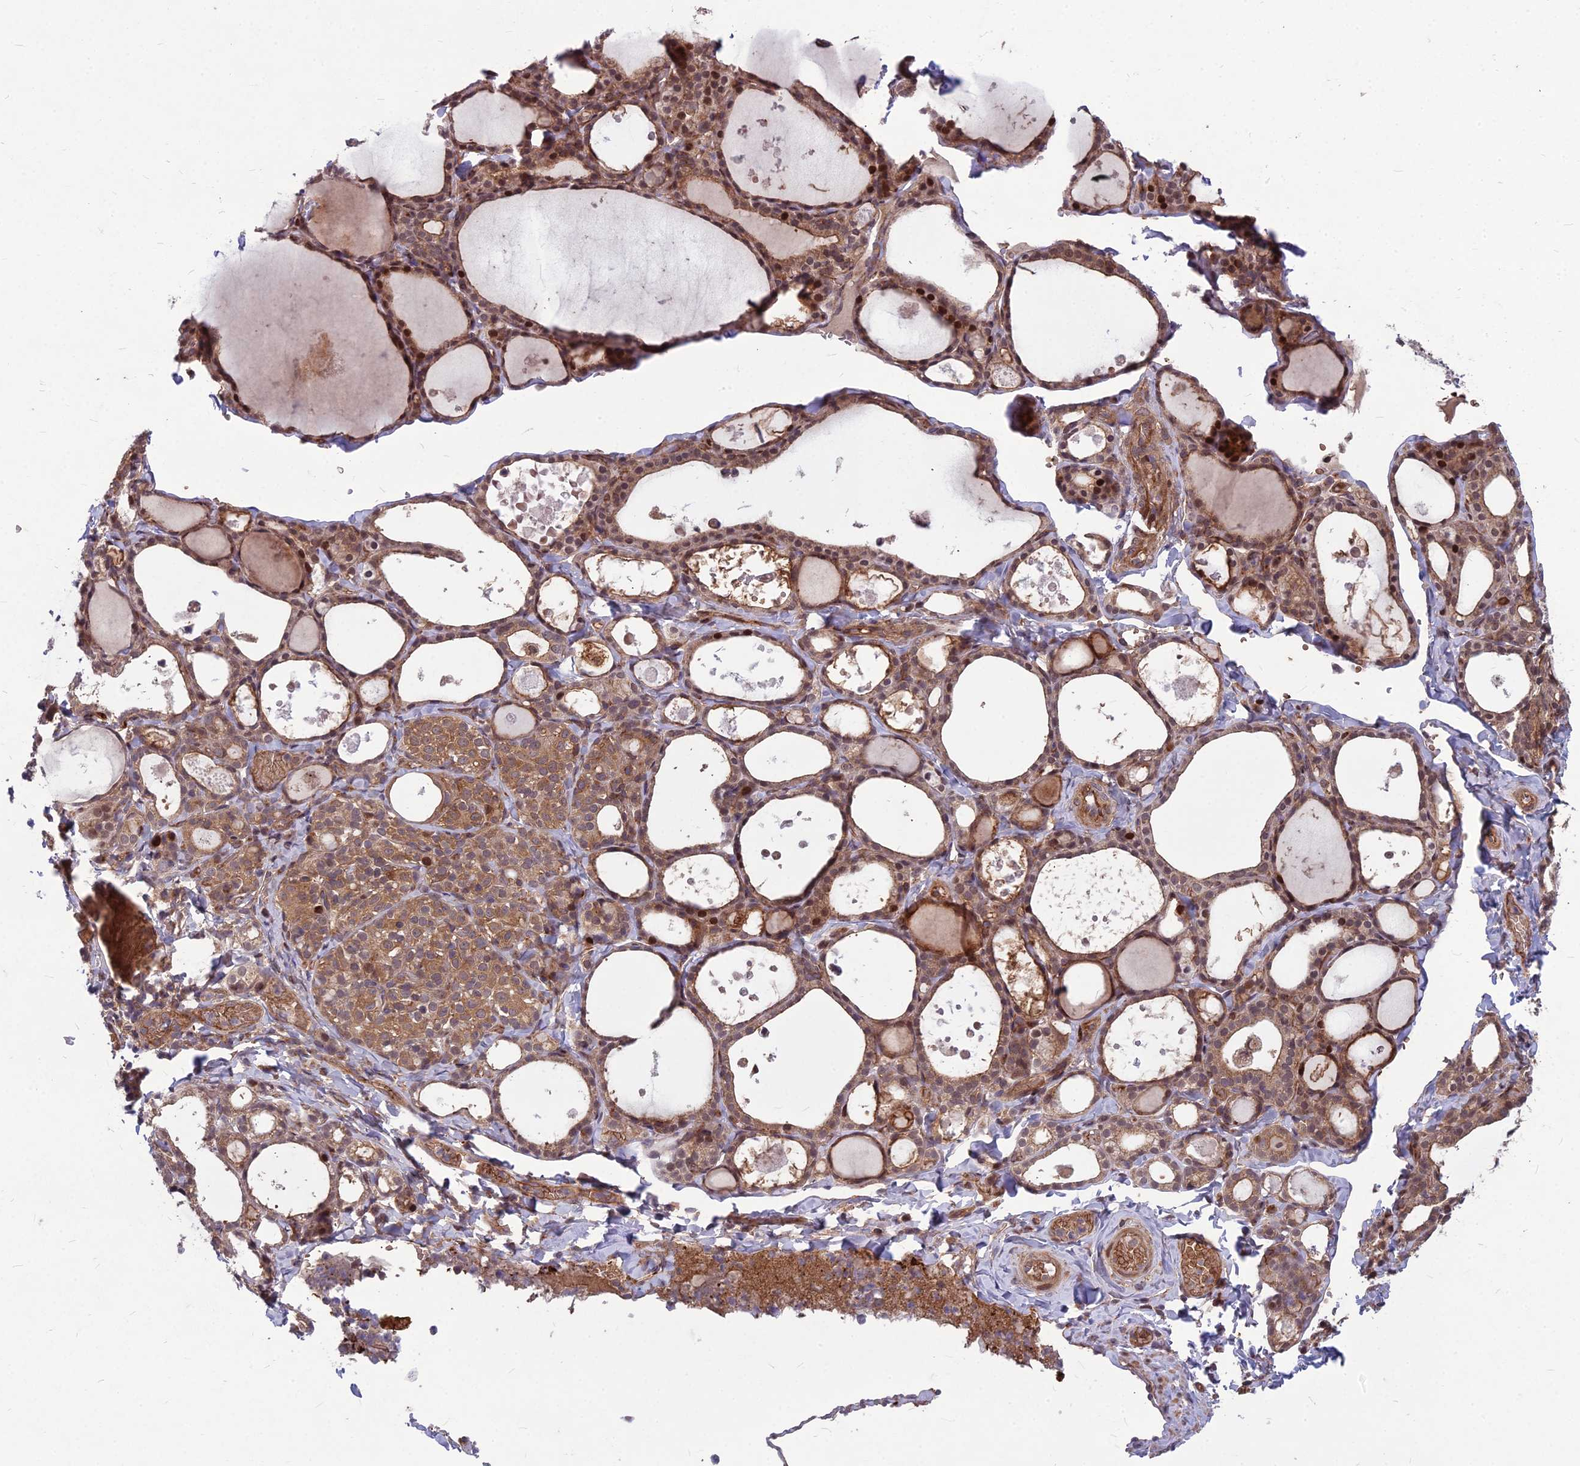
{"staining": {"intensity": "moderate", "quantity": ">75%", "location": "cytoplasmic/membranous,nuclear"}, "tissue": "thyroid gland", "cell_type": "Glandular cells", "image_type": "normal", "snomed": [{"axis": "morphology", "description": "Normal tissue, NOS"}, {"axis": "topography", "description": "Thyroid gland"}], "caption": "This micrograph demonstrates immunohistochemistry staining of unremarkable human thyroid gland, with medium moderate cytoplasmic/membranous,nuclear staining in approximately >75% of glandular cells.", "gene": "MFSD8", "patient": {"sex": "male", "age": 56}}